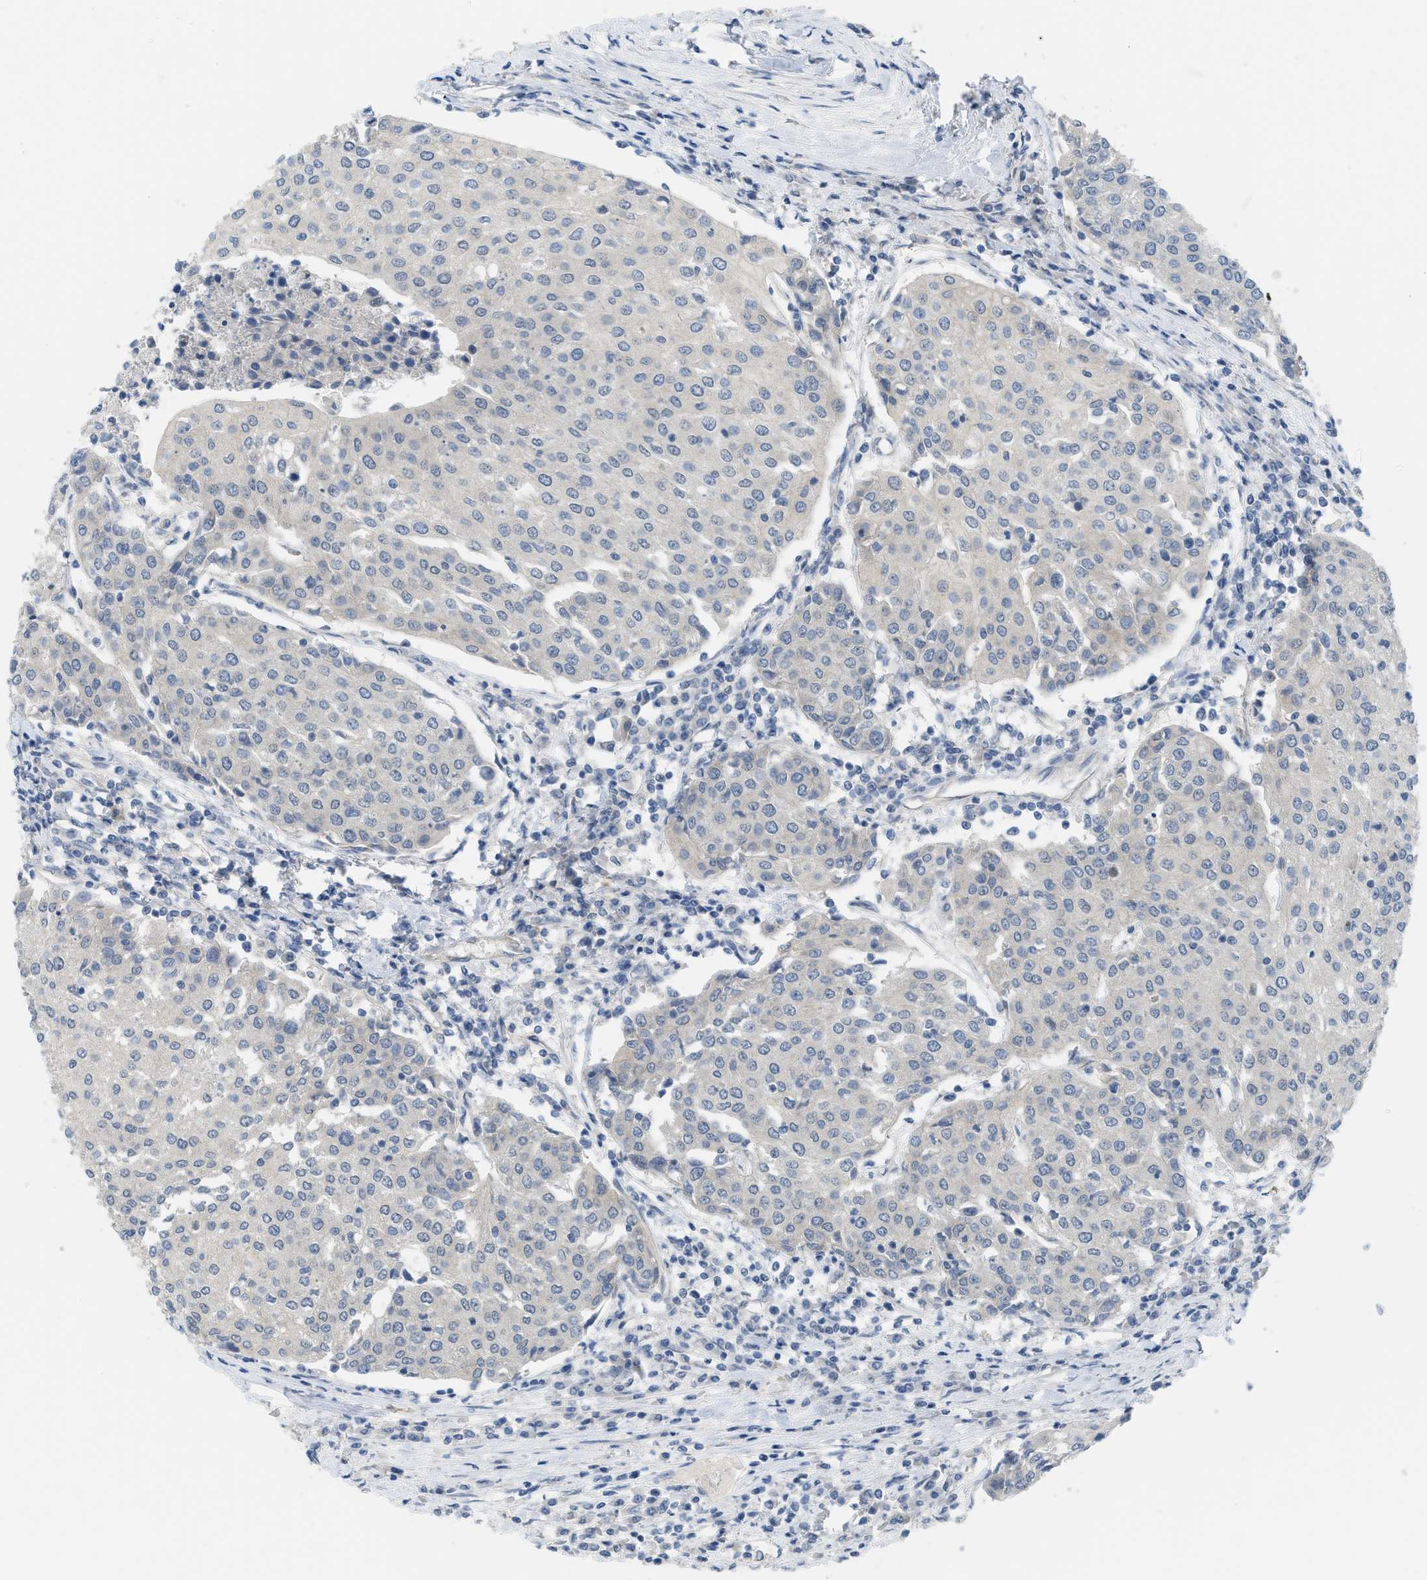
{"staining": {"intensity": "negative", "quantity": "none", "location": "none"}, "tissue": "urothelial cancer", "cell_type": "Tumor cells", "image_type": "cancer", "snomed": [{"axis": "morphology", "description": "Urothelial carcinoma, High grade"}, {"axis": "topography", "description": "Urinary bladder"}], "caption": "High-grade urothelial carcinoma was stained to show a protein in brown. There is no significant positivity in tumor cells.", "gene": "TNFAIP1", "patient": {"sex": "female", "age": 85}}